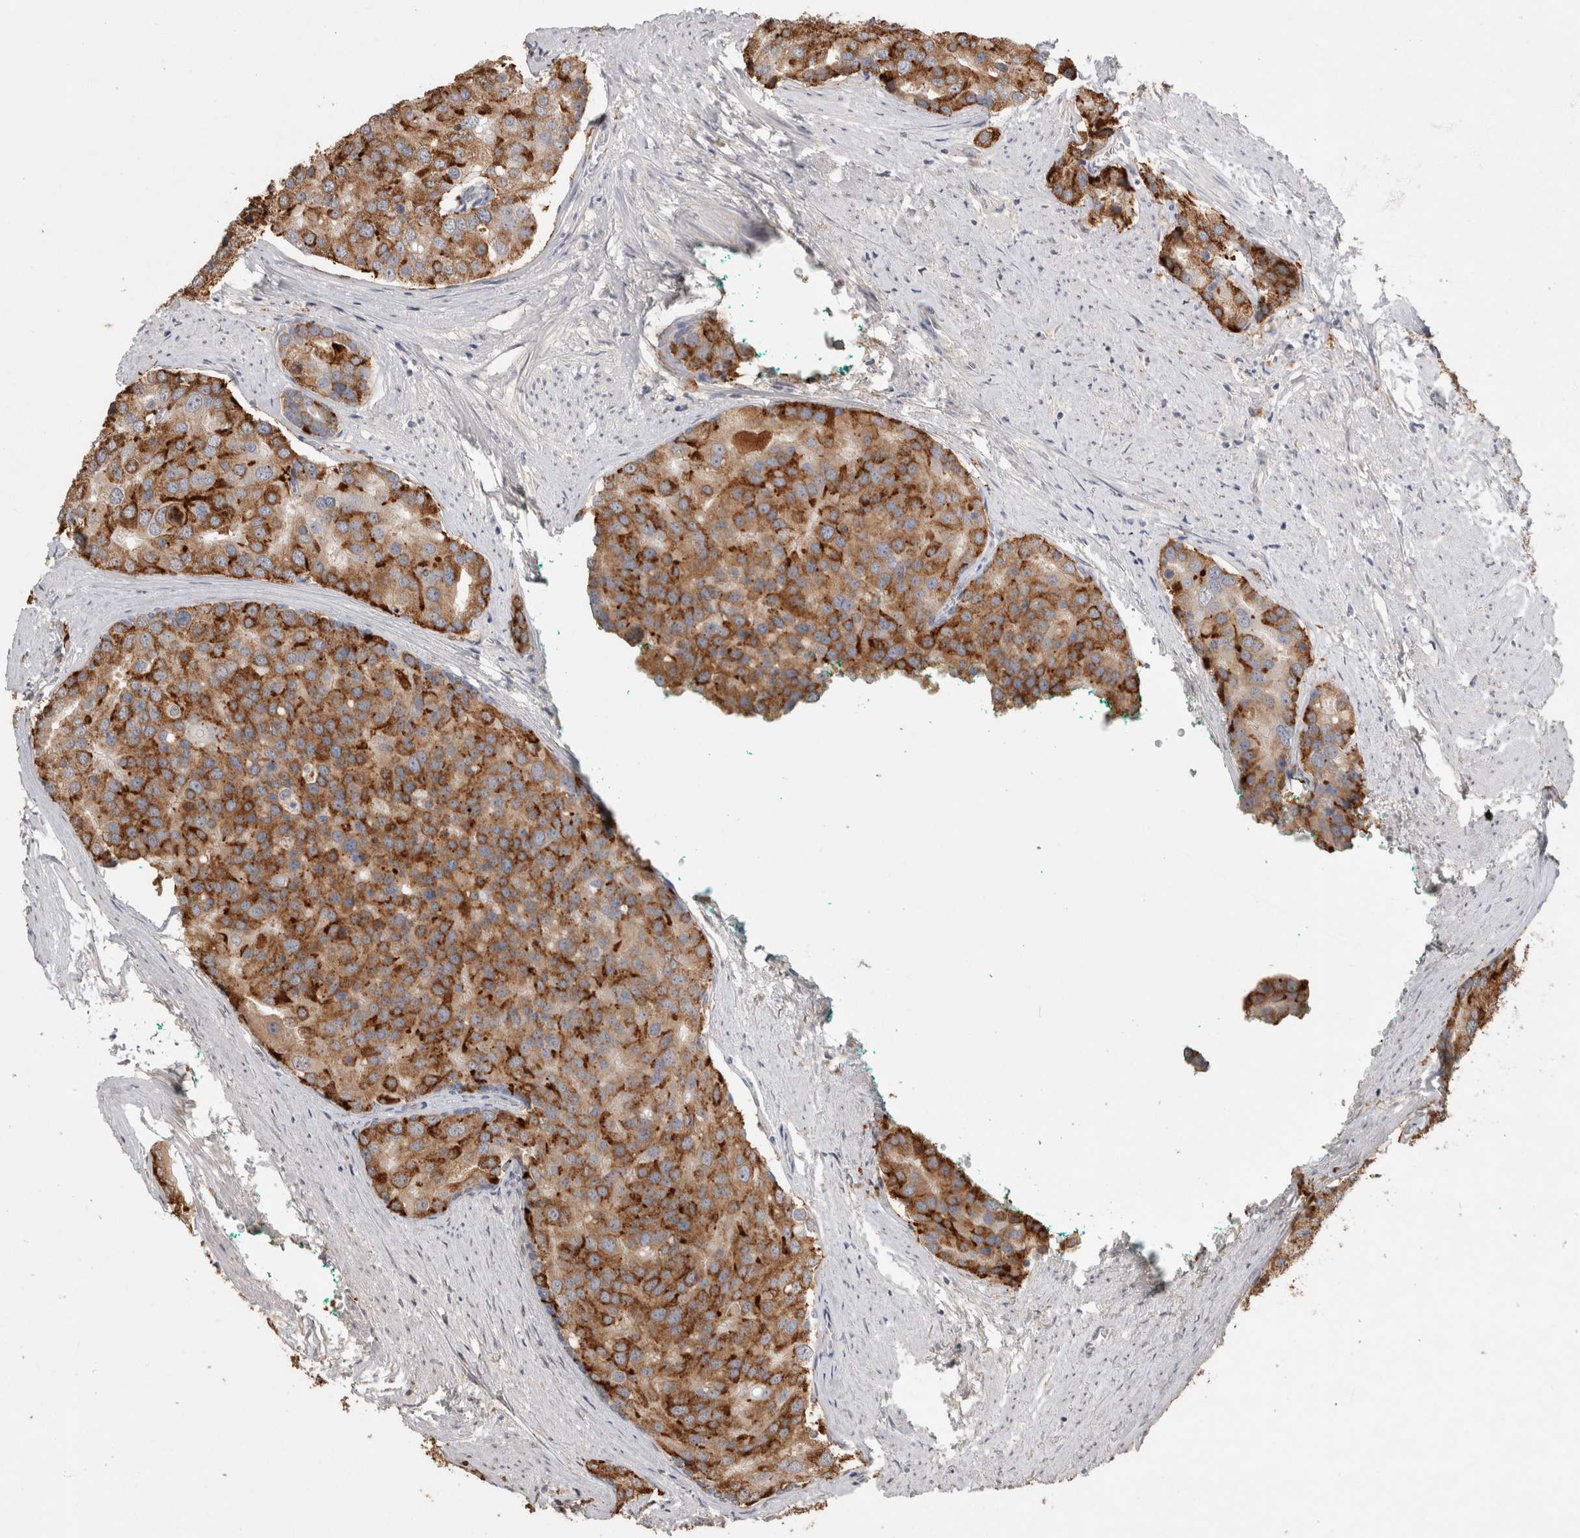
{"staining": {"intensity": "strong", "quantity": "25%-75%", "location": "cytoplasmic/membranous"}, "tissue": "prostate cancer", "cell_type": "Tumor cells", "image_type": "cancer", "snomed": [{"axis": "morphology", "description": "Adenocarcinoma, High grade"}, {"axis": "topography", "description": "Prostate"}], "caption": "IHC photomicrograph of human prostate adenocarcinoma (high-grade) stained for a protein (brown), which displays high levels of strong cytoplasmic/membranous staining in approximately 25%-75% of tumor cells.", "gene": "NAALADL2", "patient": {"sex": "male", "age": 50}}